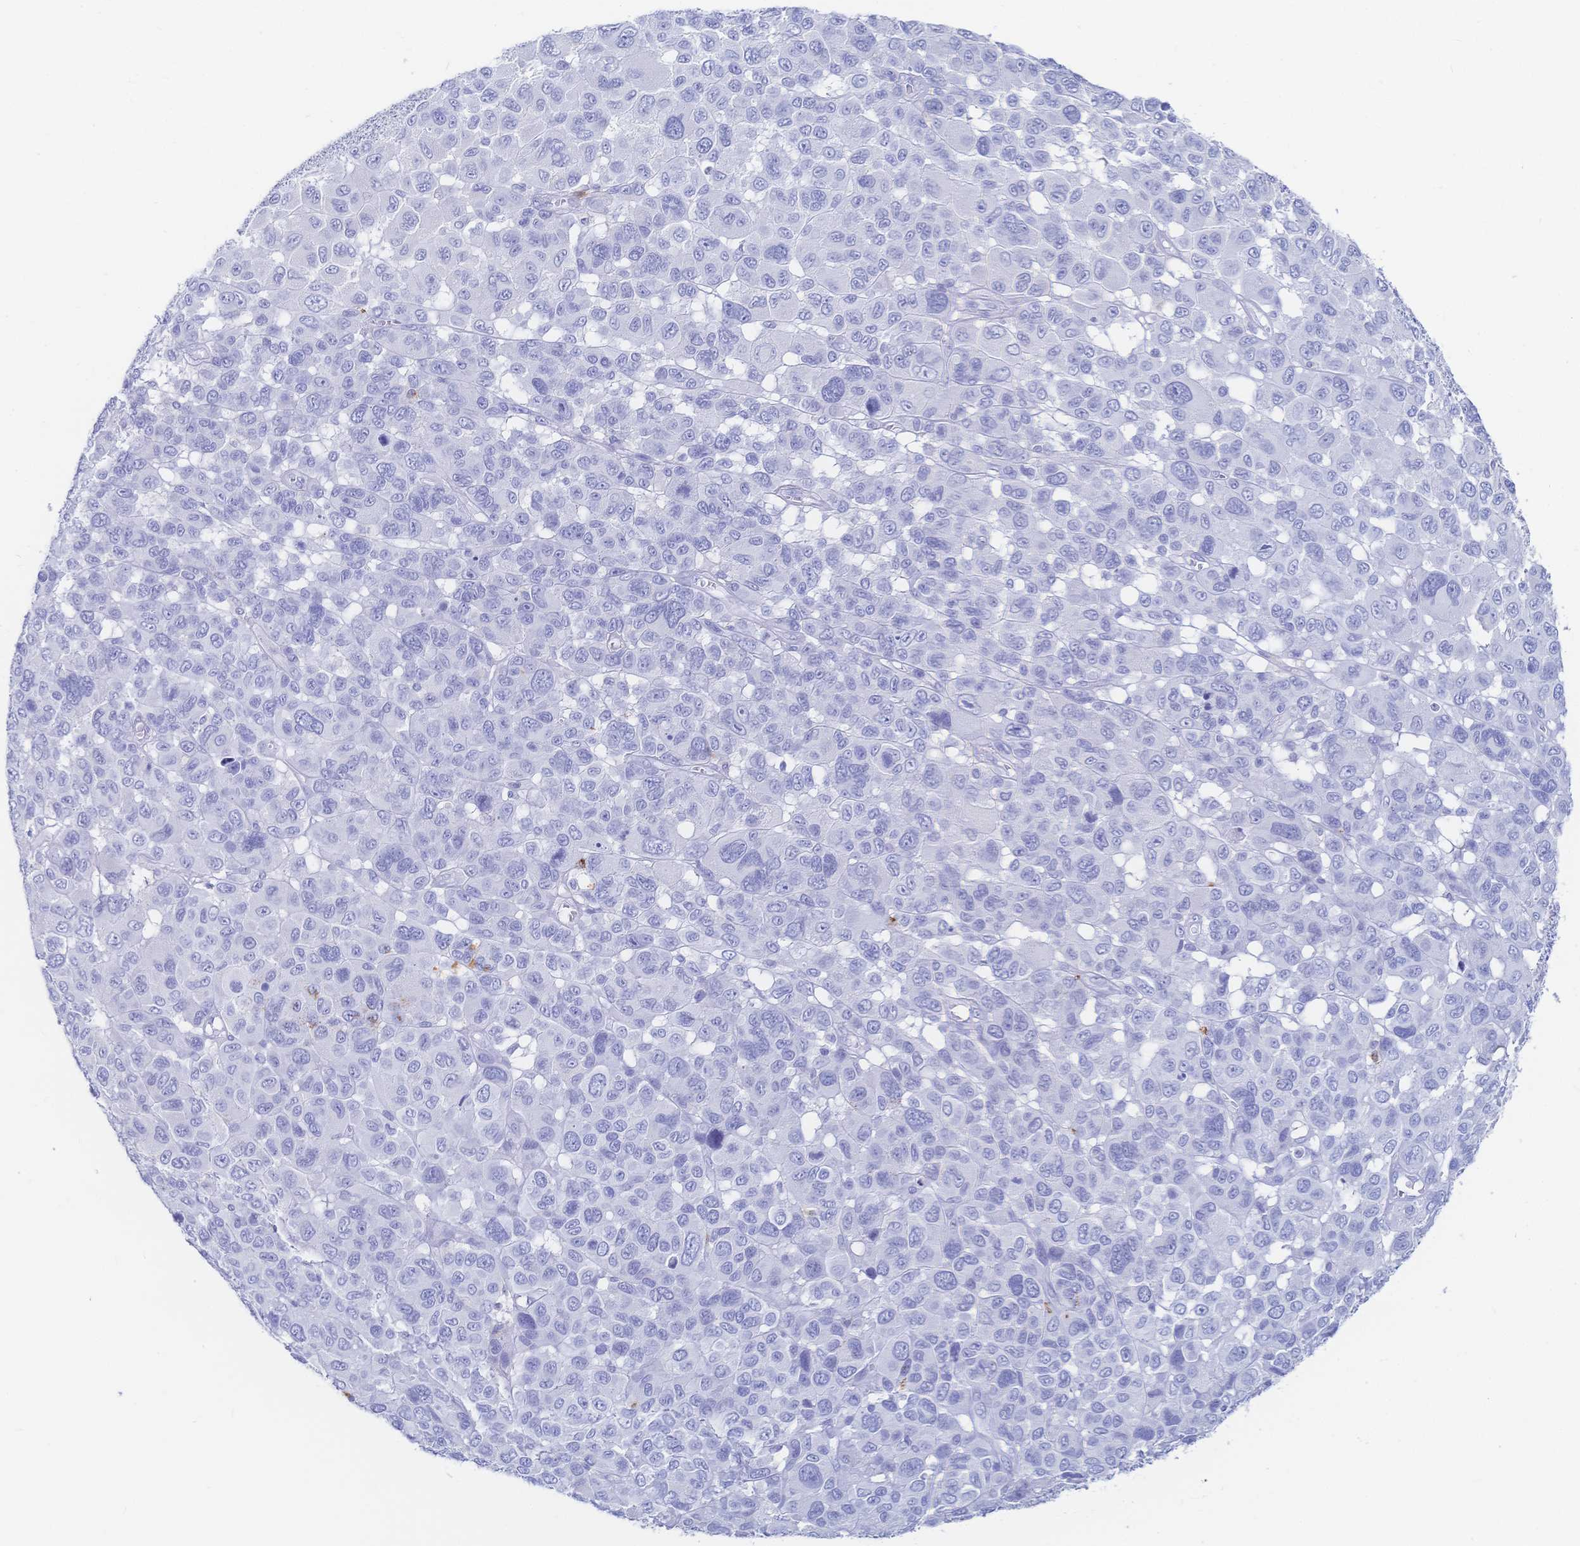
{"staining": {"intensity": "negative", "quantity": "none", "location": "none"}, "tissue": "melanoma", "cell_type": "Tumor cells", "image_type": "cancer", "snomed": [{"axis": "morphology", "description": "Malignant melanoma, NOS"}, {"axis": "topography", "description": "Skin"}], "caption": "Protein analysis of melanoma shows no significant positivity in tumor cells.", "gene": "IL2RB", "patient": {"sex": "female", "age": 66}}